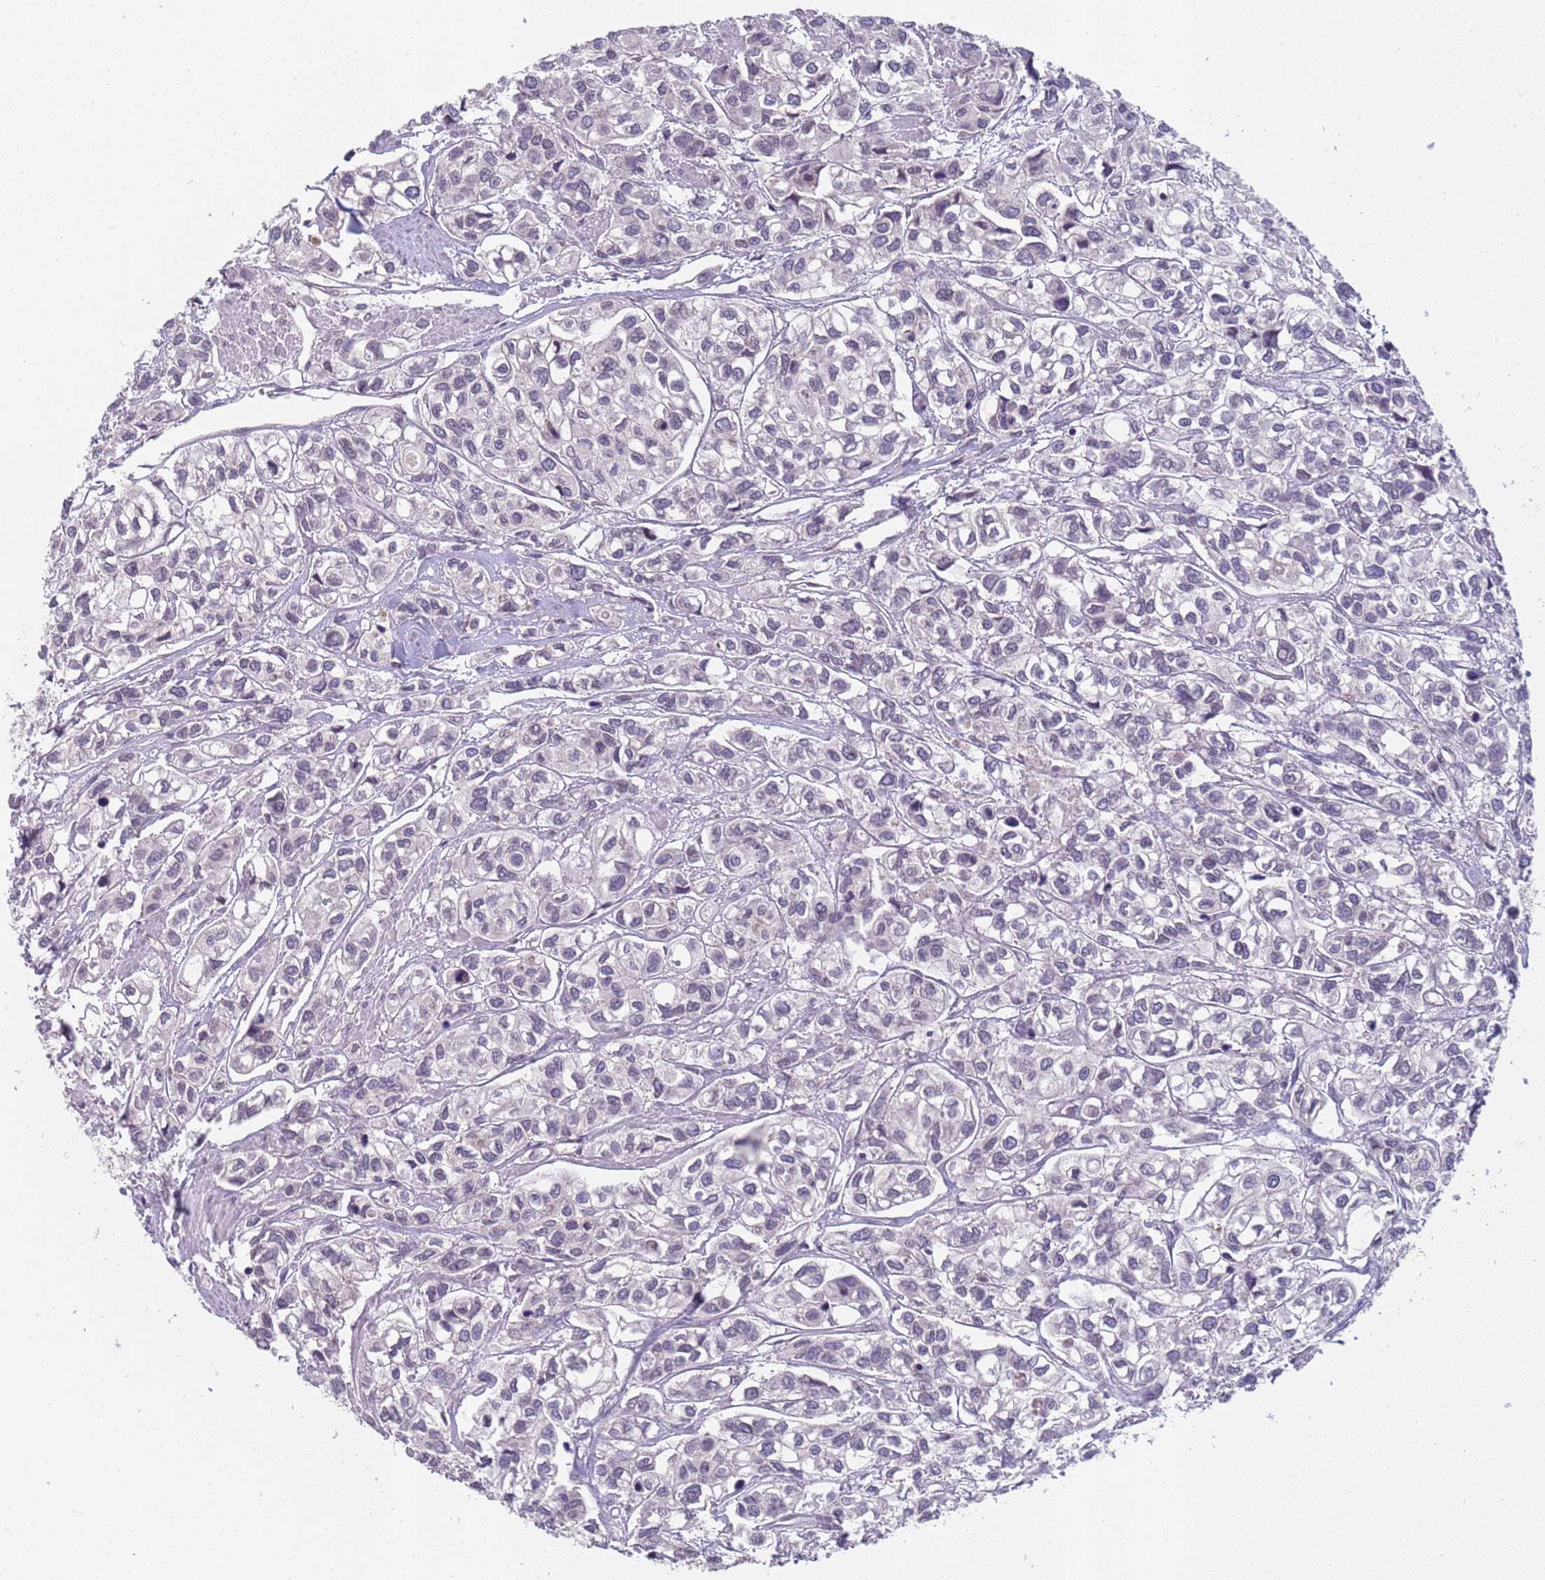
{"staining": {"intensity": "negative", "quantity": "none", "location": "none"}, "tissue": "urothelial cancer", "cell_type": "Tumor cells", "image_type": "cancer", "snomed": [{"axis": "morphology", "description": "Urothelial carcinoma, High grade"}, {"axis": "topography", "description": "Urinary bladder"}], "caption": "High power microscopy image of an immunohistochemistry image of urothelial cancer, revealing no significant staining in tumor cells.", "gene": "TRMT10A", "patient": {"sex": "male", "age": 67}}